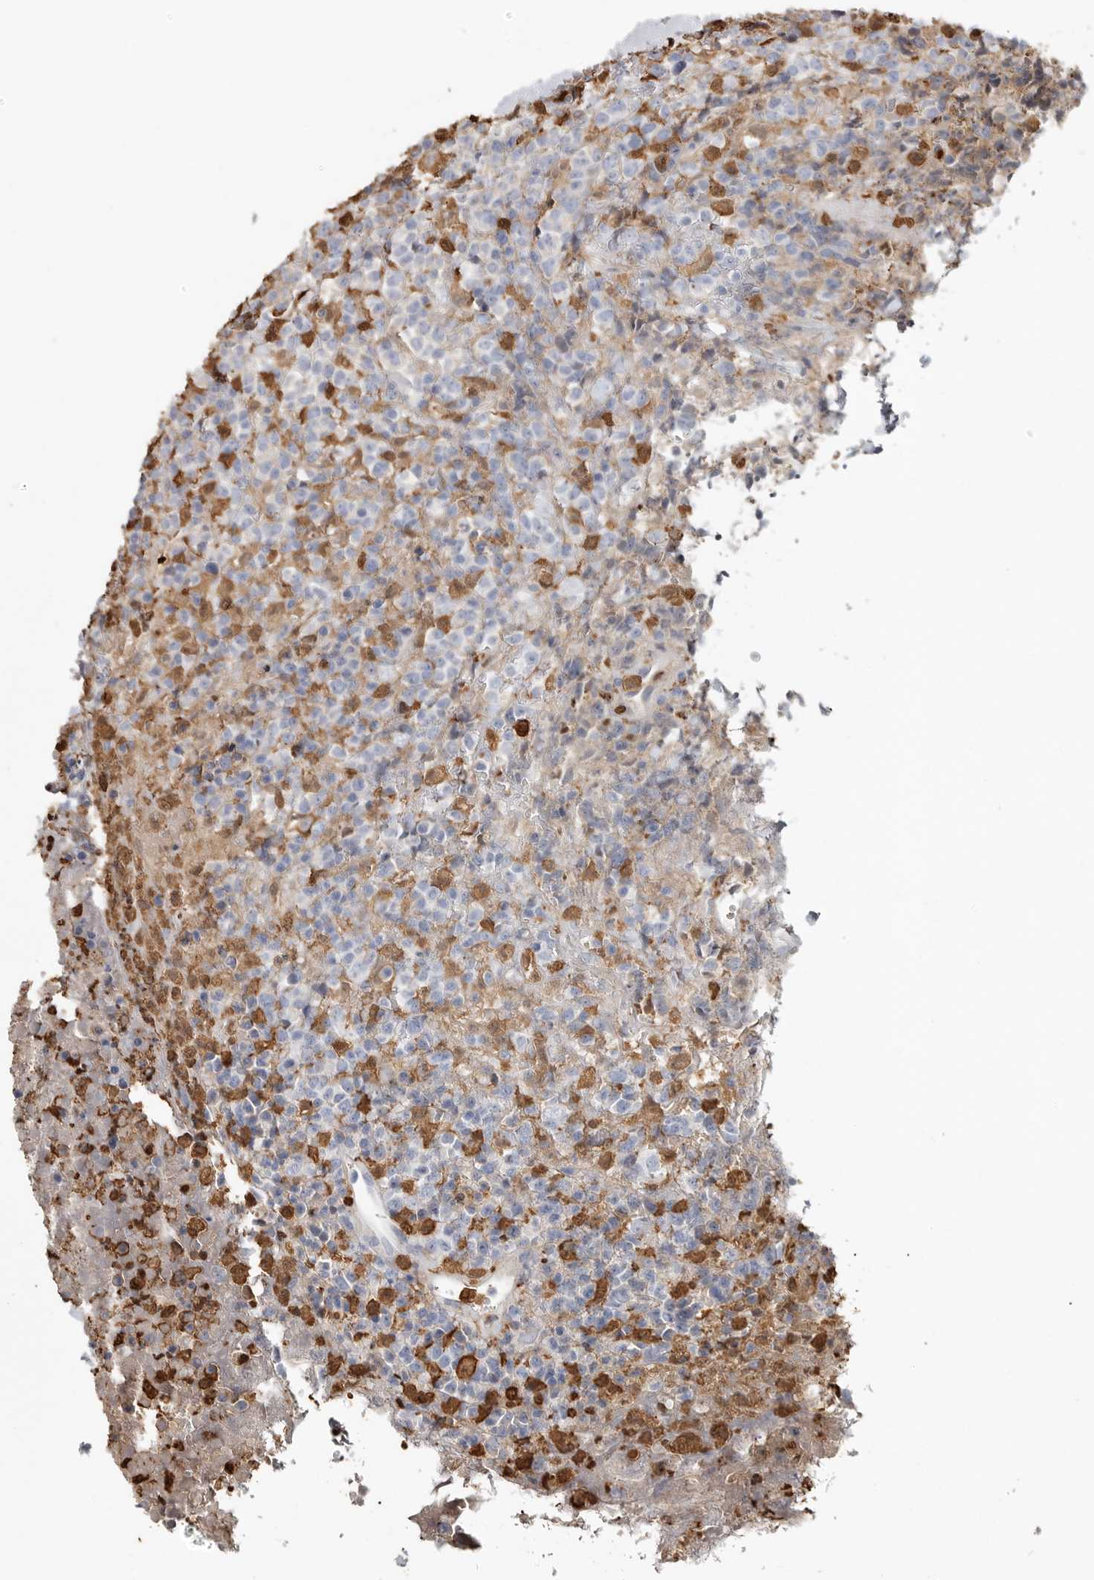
{"staining": {"intensity": "negative", "quantity": "none", "location": "none"}, "tissue": "lymphoma", "cell_type": "Tumor cells", "image_type": "cancer", "snomed": [{"axis": "morphology", "description": "Malignant lymphoma, non-Hodgkin's type, High grade"}, {"axis": "topography", "description": "Lymph node"}], "caption": "Immunohistochemistry image of neoplastic tissue: lymphoma stained with DAB (3,3'-diaminobenzidine) demonstrates no significant protein positivity in tumor cells.", "gene": "CYB561D1", "patient": {"sex": "male", "age": 13}}